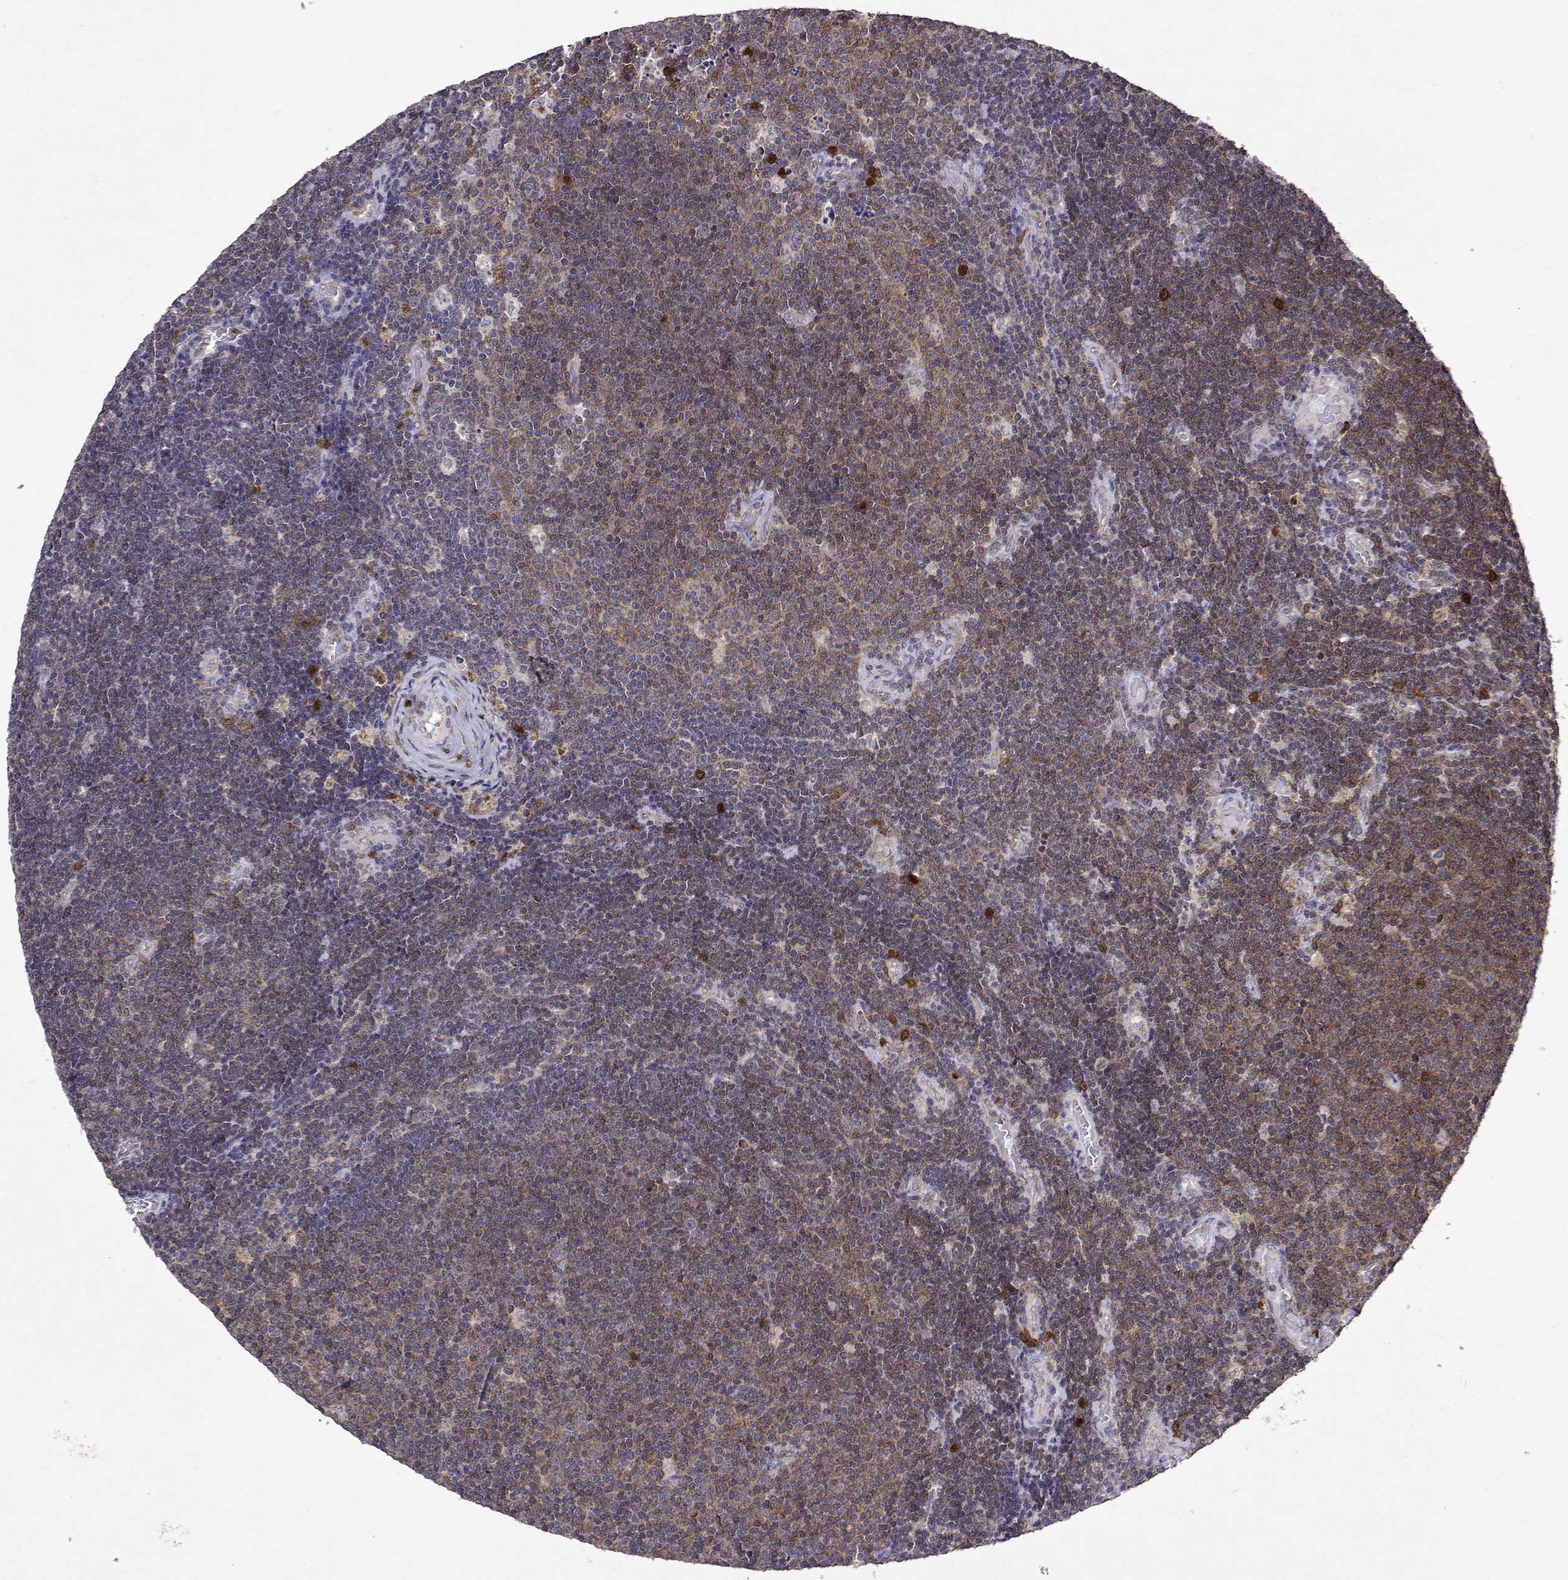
{"staining": {"intensity": "moderate", "quantity": ">75%", "location": "cytoplasmic/membranous"}, "tissue": "lymphoma", "cell_type": "Tumor cells", "image_type": "cancer", "snomed": [{"axis": "morphology", "description": "Malignant lymphoma, non-Hodgkin's type, Low grade"}, {"axis": "topography", "description": "Brain"}], "caption": "Immunohistochemical staining of malignant lymphoma, non-Hodgkin's type (low-grade) displays medium levels of moderate cytoplasmic/membranous positivity in approximately >75% of tumor cells. The staining was performed using DAB (3,3'-diaminobenzidine), with brown indicating positive protein expression. Nuclei are stained blue with hematoxylin.", "gene": "APAF1", "patient": {"sex": "female", "age": 66}}